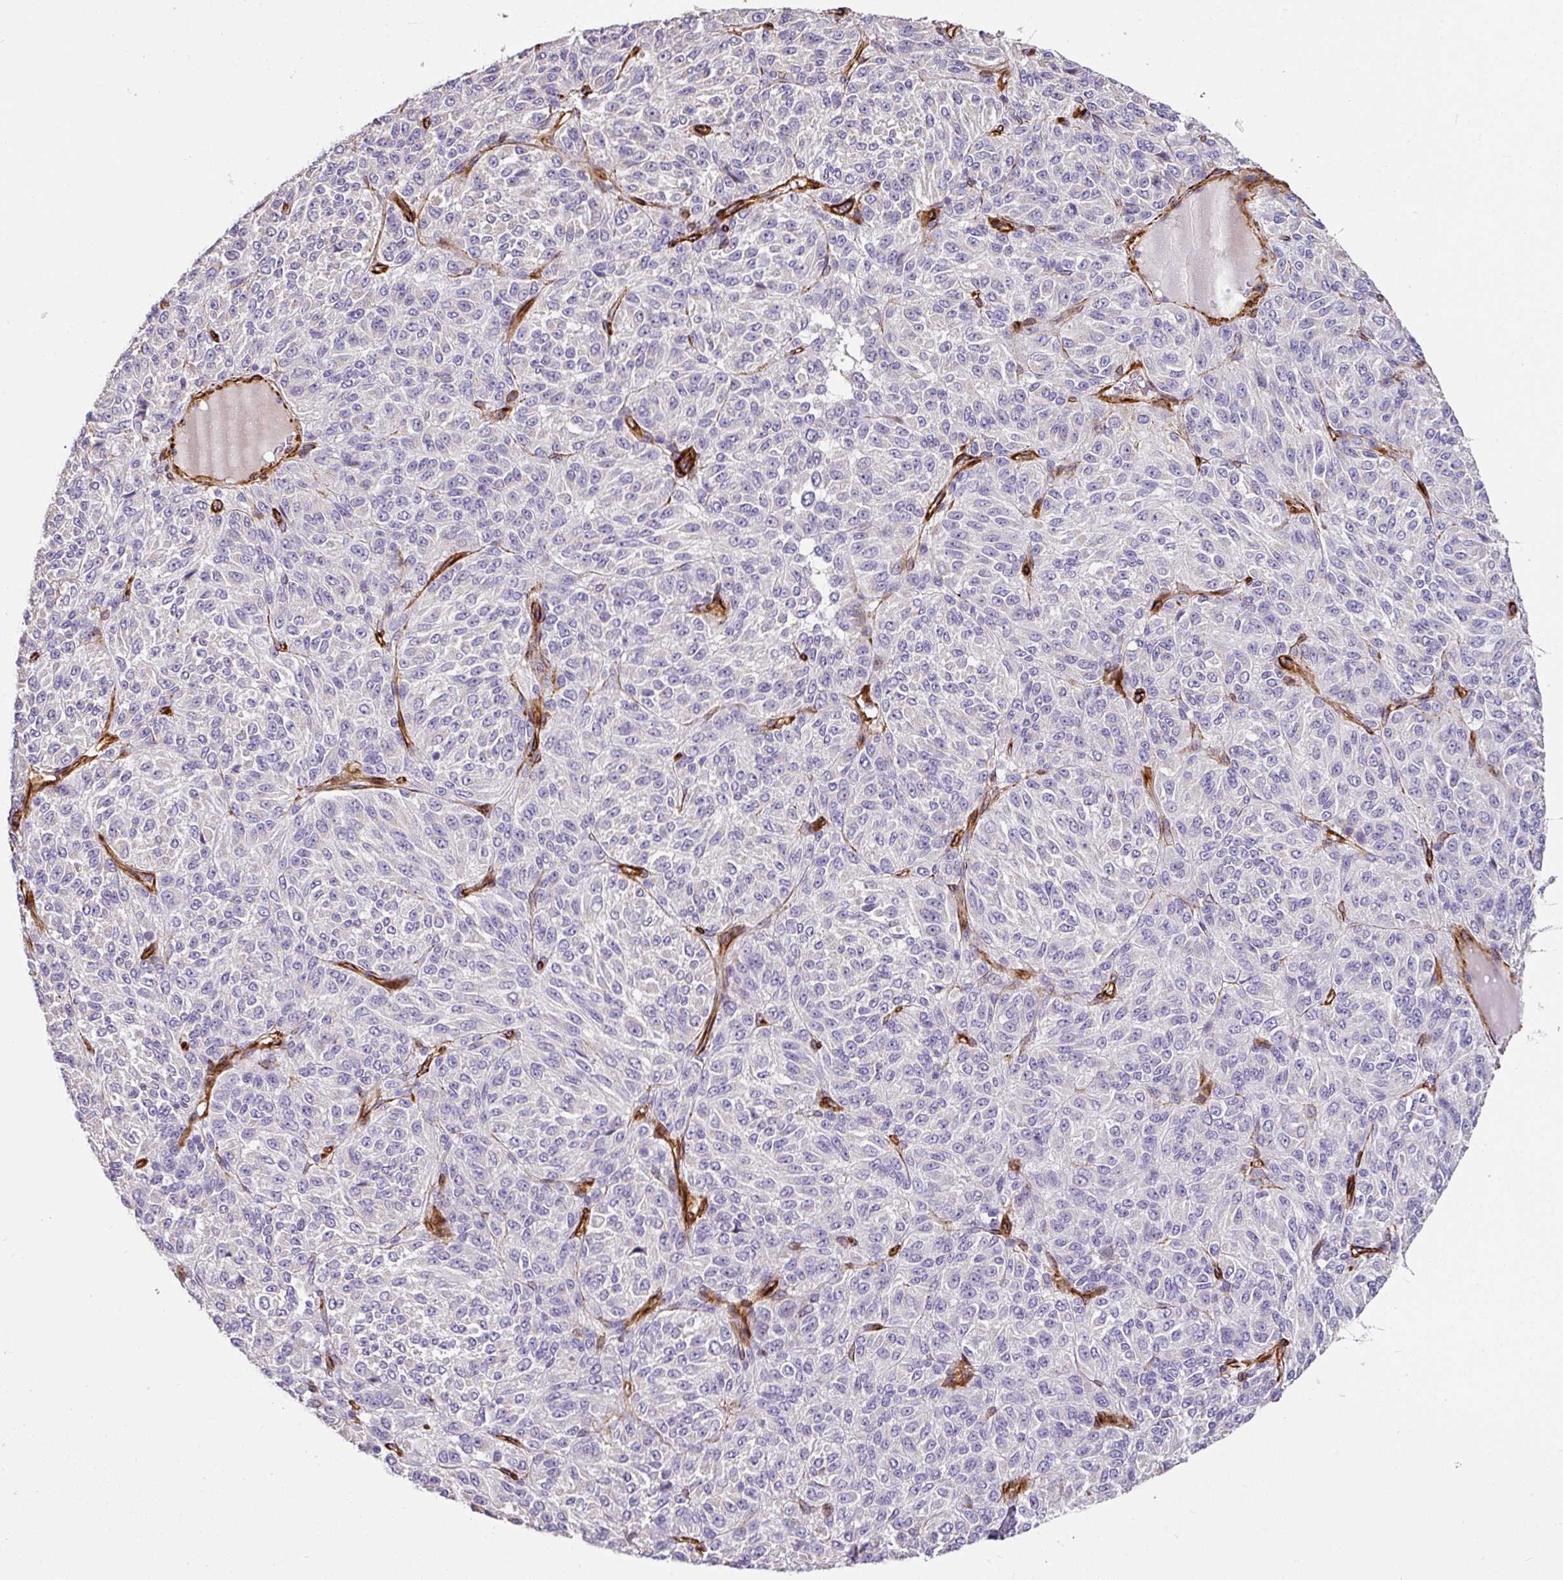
{"staining": {"intensity": "negative", "quantity": "none", "location": "none"}, "tissue": "melanoma", "cell_type": "Tumor cells", "image_type": "cancer", "snomed": [{"axis": "morphology", "description": "Malignant melanoma, Metastatic site"}, {"axis": "topography", "description": "Brain"}], "caption": "Malignant melanoma (metastatic site) stained for a protein using immunohistochemistry shows no positivity tumor cells.", "gene": "SLC25A17", "patient": {"sex": "female", "age": 56}}